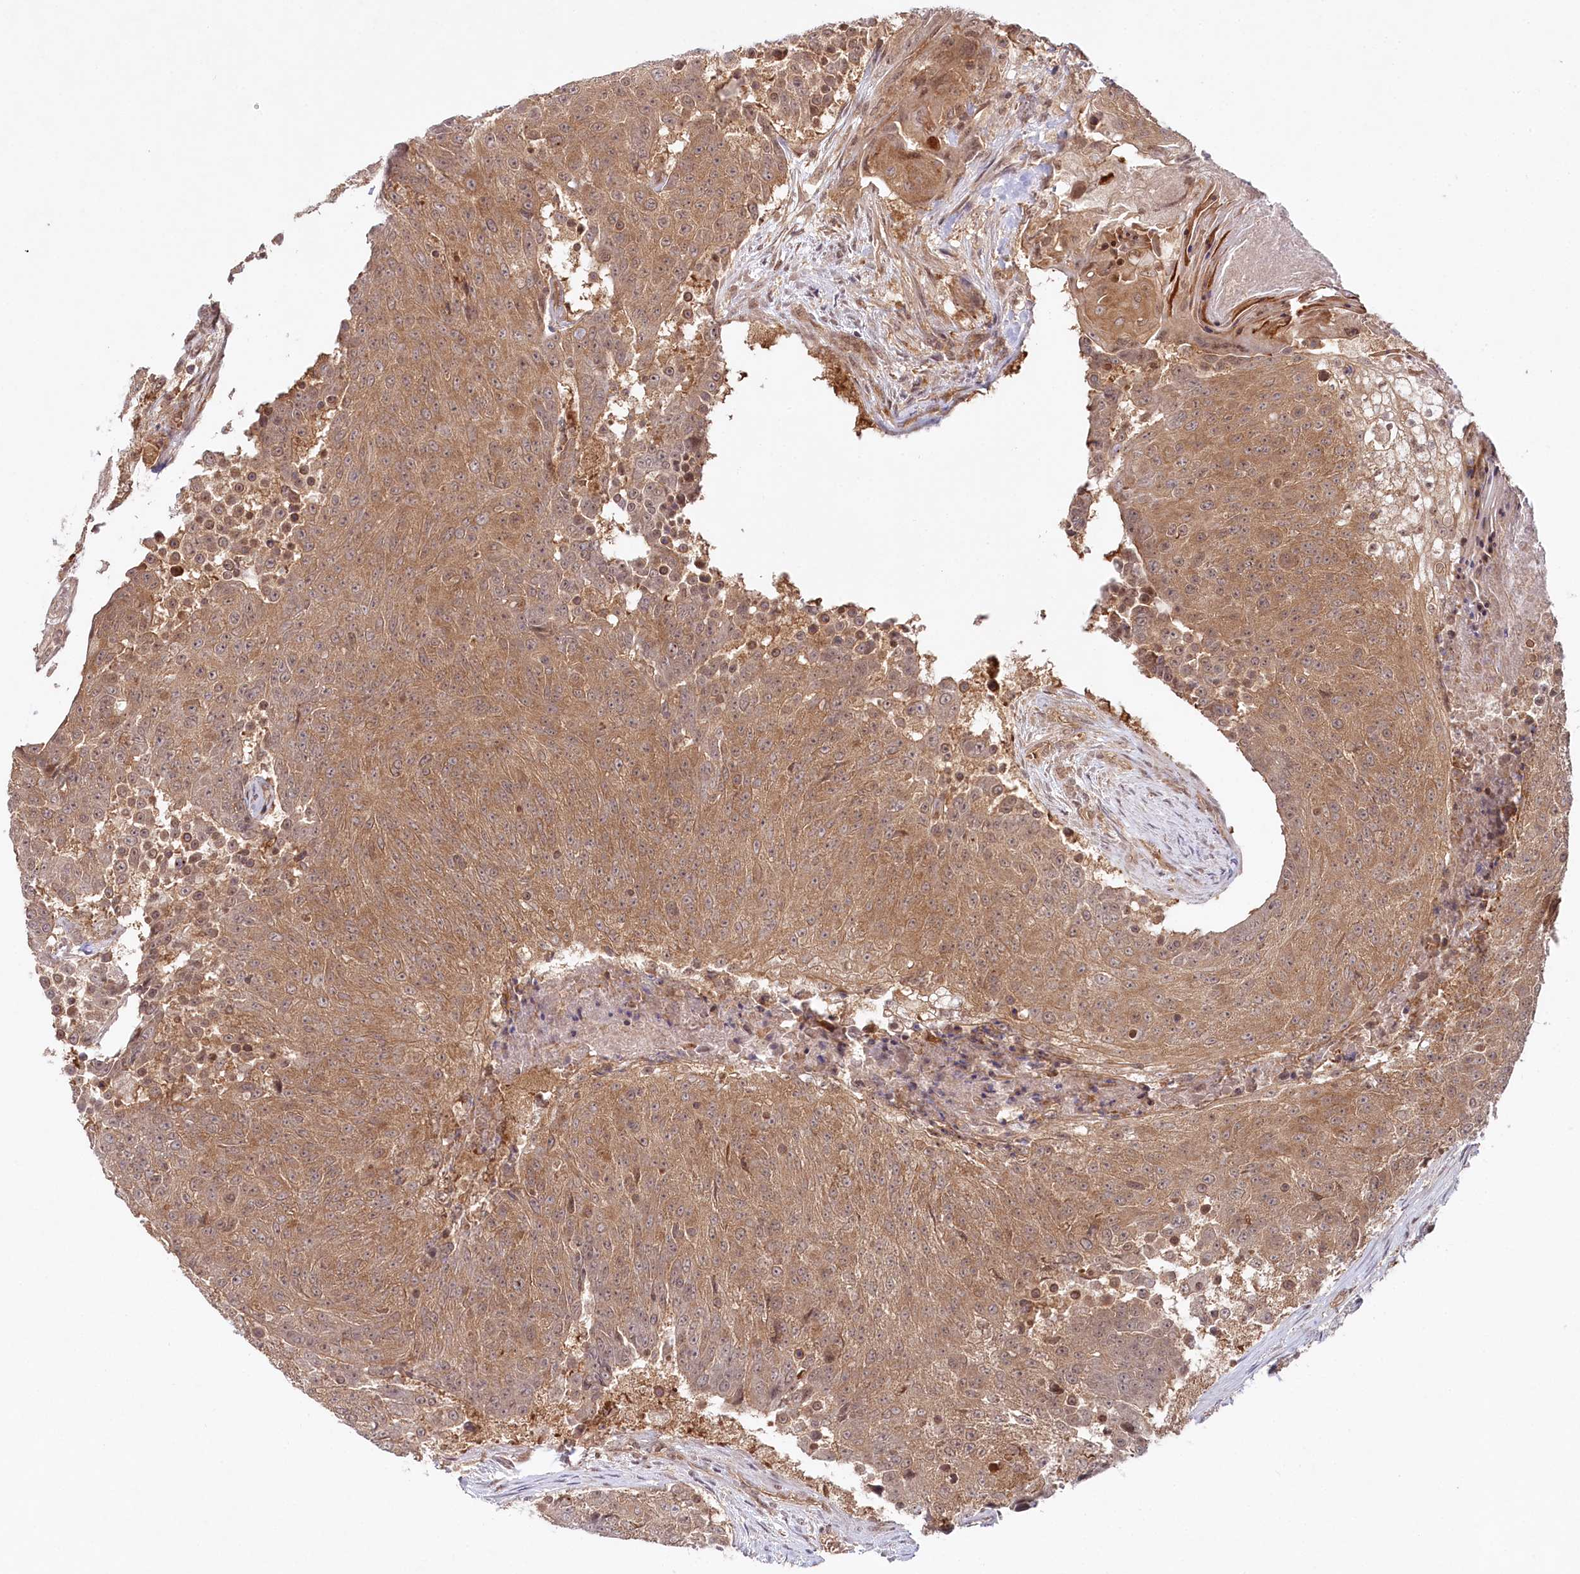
{"staining": {"intensity": "moderate", "quantity": ">75%", "location": "cytoplasmic/membranous,nuclear"}, "tissue": "urothelial cancer", "cell_type": "Tumor cells", "image_type": "cancer", "snomed": [{"axis": "morphology", "description": "Urothelial carcinoma, High grade"}, {"axis": "topography", "description": "Urinary bladder"}], "caption": "This is a histology image of immunohistochemistry staining of urothelial cancer, which shows moderate expression in the cytoplasmic/membranous and nuclear of tumor cells.", "gene": "CCDC65", "patient": {"sex": "female", "age": 63}}